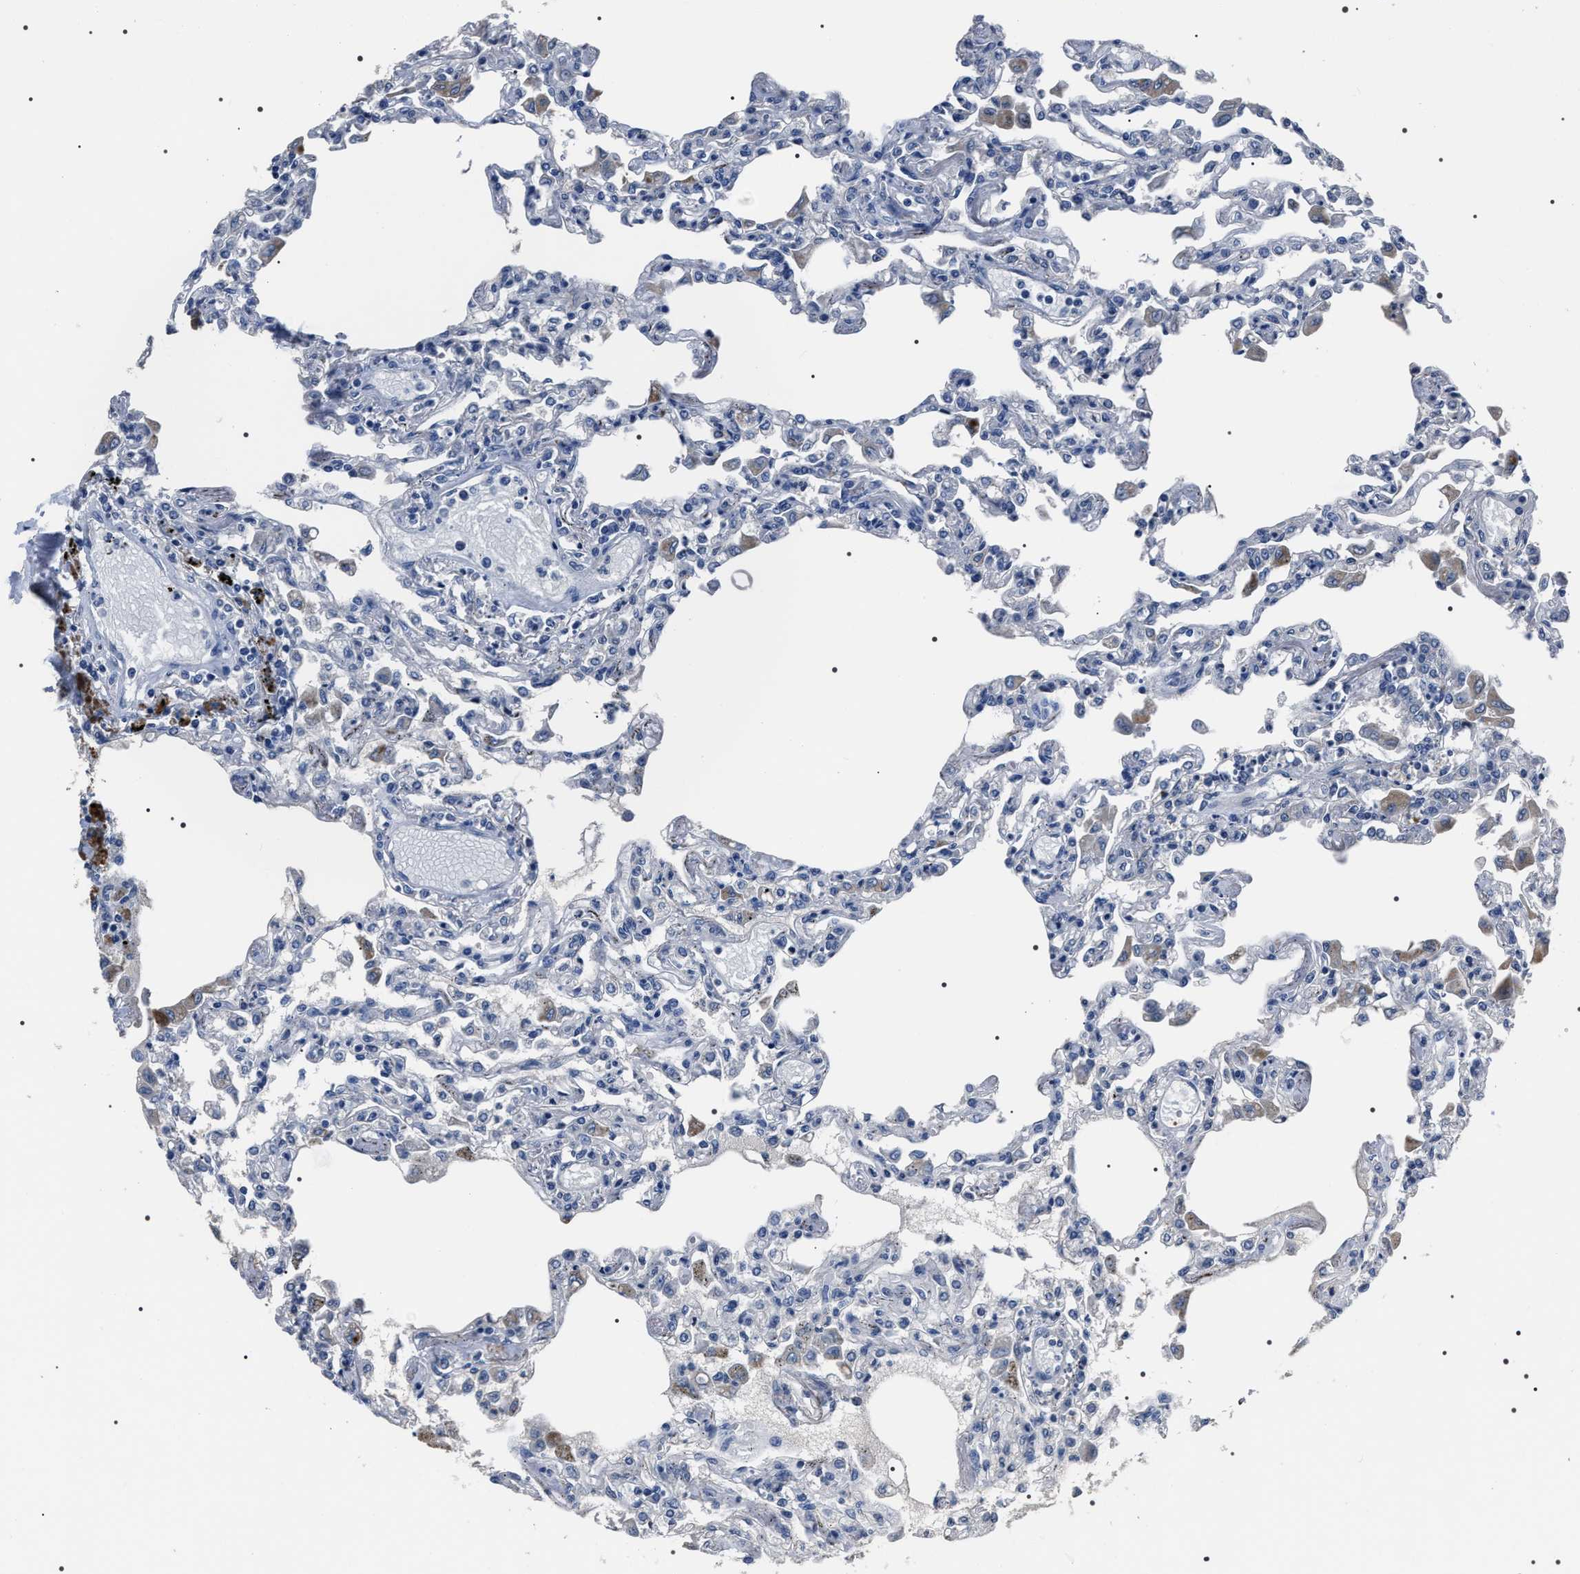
{"staining": {"intensity": "negative", "quantity": "none", "location": "none"}, "tissue": "lung", "cell_type": "Alveolar cells", "image_type": "normal", "snomed": [{"axis": "morphology", "description": "Normal tissue, NOS"}, {"axis": "topography", "description": "Bronchus"}, {"axis": "topography", "description": "Lung"}], "caption": "Immunohistochemistry image of normal lung: lung stained with DAB (3,3'-diaminobenzidine) displays no significant protein positivity in alveolar cells.", "gene": "TRIM54", "patient": {"sex": "female", "age": 49}}